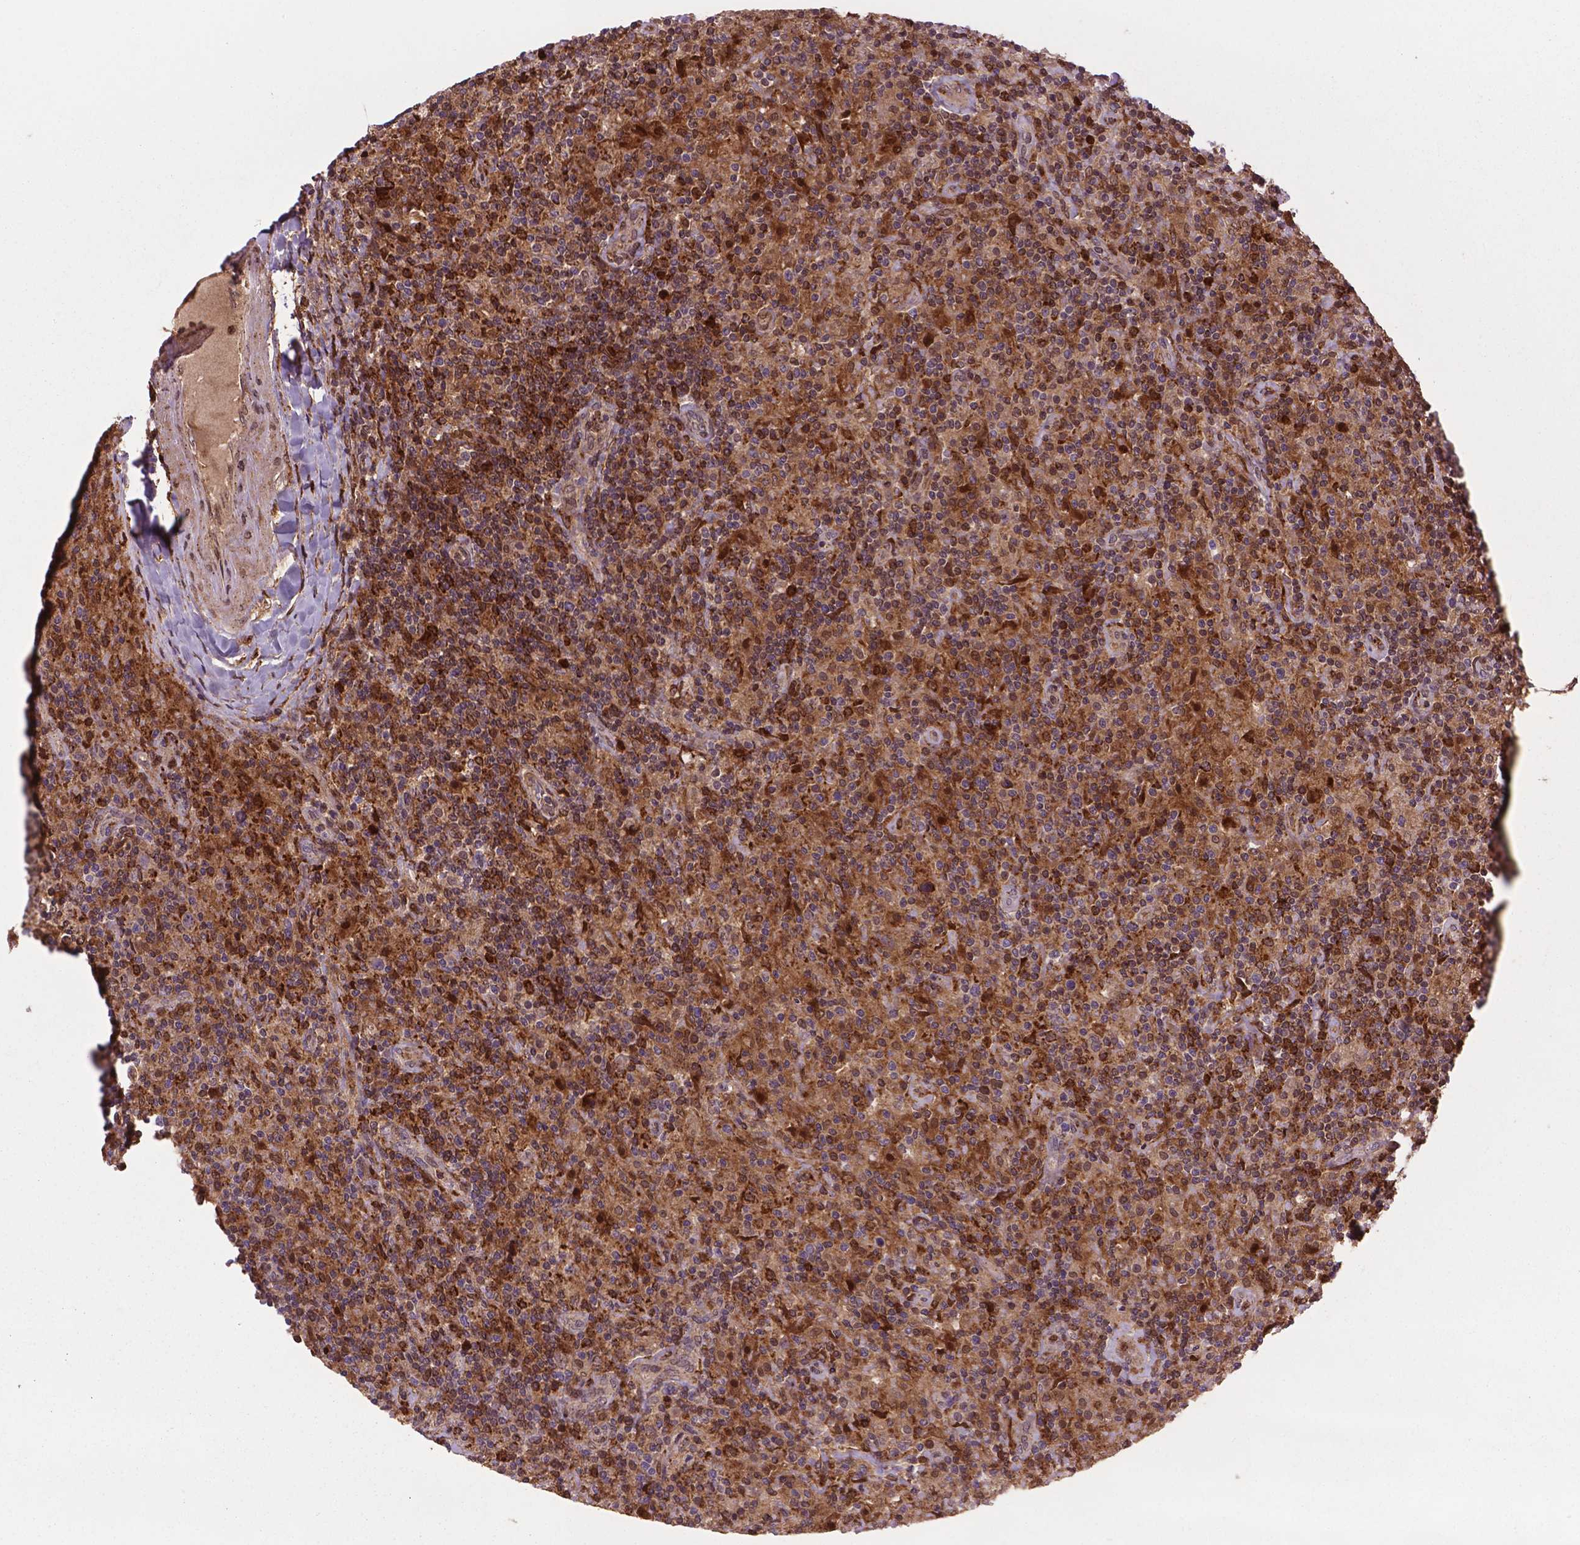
{"staining": {"intensity": "moderate", "quantity": ">75%", "location": "cytoplasmic/membranous"}, "tissue": "lymphoma", "cell_type": "Tumor cells", "image_type": "cancer", "snomed": [{"axis": "morphology", "description": "Hodgkin's disease, NOS"}, {"axis": "topography", "description": "Lymph node"}], "caption": "This is a histology image of immunohistochemistry staining of Hodgkin's disease, which shows moderate staining in the cytoplasmic/membranous of tumor cells.", "gene": "PLIN3", "patient": {"sex": "male", "age": 70}}